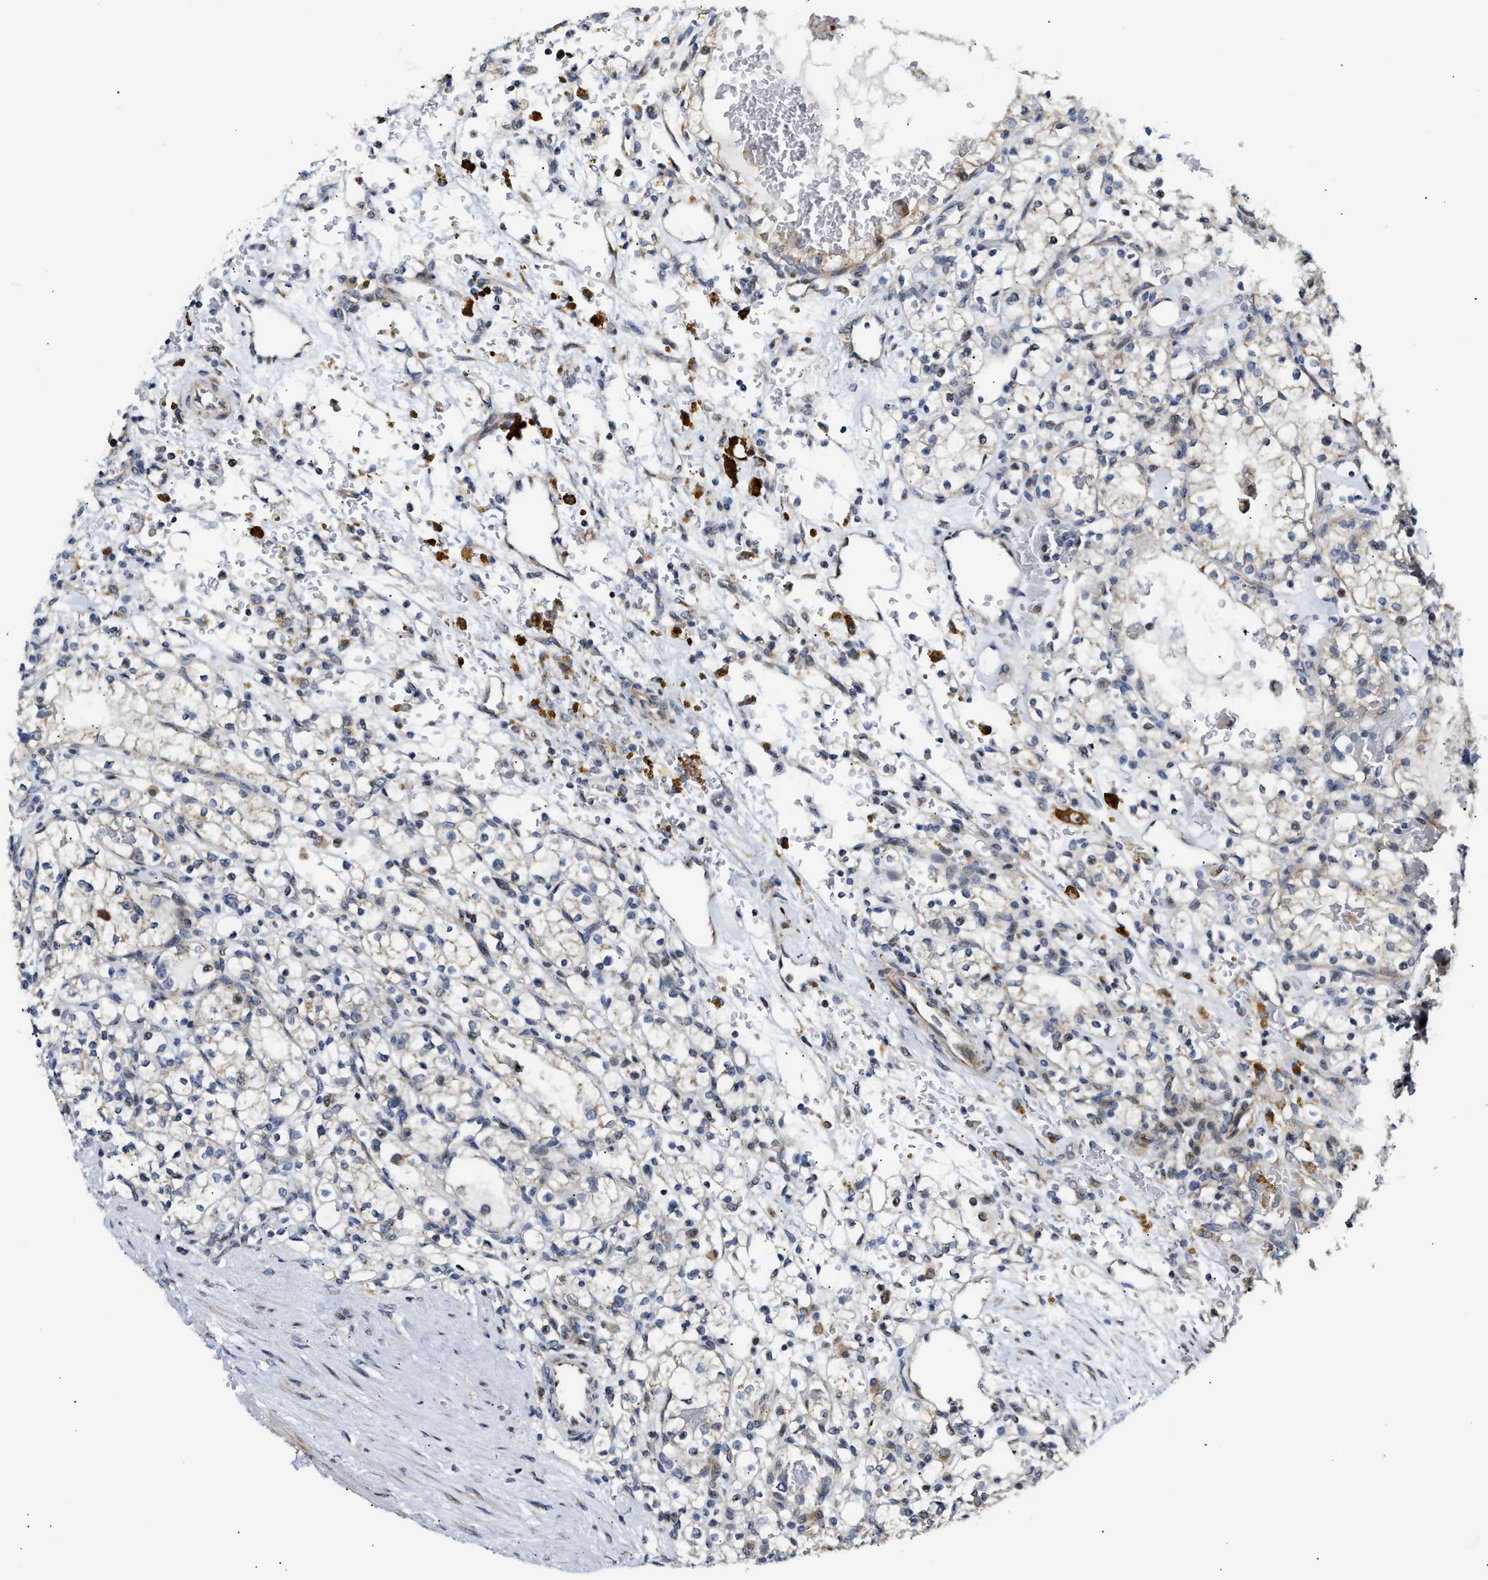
{"staining": {"intensity": "weak", "quantity": "<25%", "location": "cytoplasmic/membranous"}, "tissue": "renal cancer", "cell_type": "Tumor cells", "image_type": "cancer", "snomed": [{"axis": "morphology", "description": "Normal tissue, NOS"}, {"axis": "morphology", "description": "Adenocarcinoma, NOS"}, {"axis": "topography", "description": "Kidney"}], "caption": "Immunohistochemical staining of human renal cancer shows no significant expression in tumor cells.", "gene": "DEPTOR", "patient": {"sex": "female", "age": 55}}